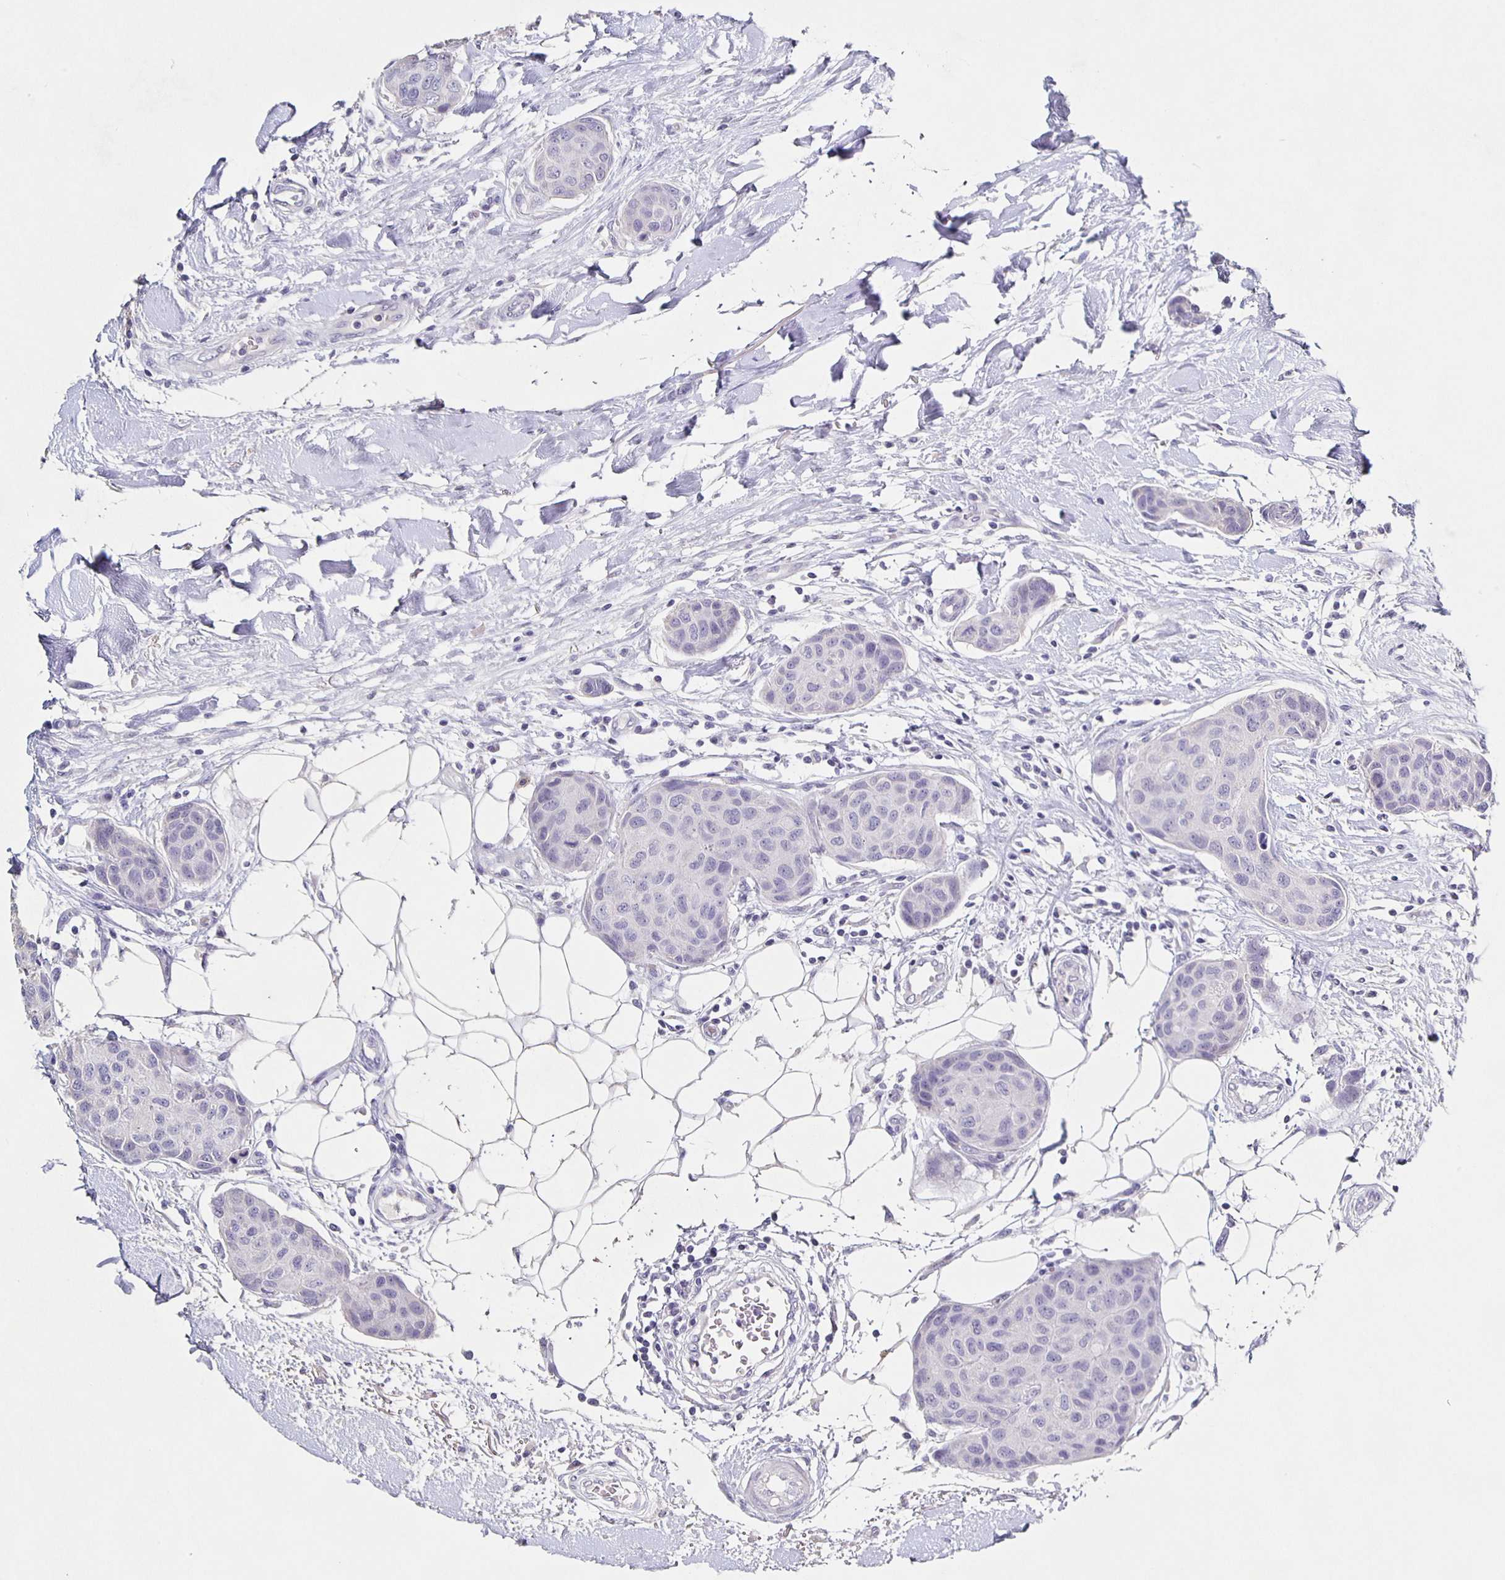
{"staining": {"intensity": "negative", "quantity": "none", "location": "none"}, "tissue": "breast cancer", "cell_type": "Tumor cells", "image_type": "cancer", "snomed": [{"axis": "morphology", "description": "Duct carcinoma"}, {"axis": "topography", "description": "Breast"}, {"axis": "topography", "description": "Lymph node"}], "caption": "This is a image of immunohistochemistry staining of breast cancer (intraductal carcinoma), which shows no staining in tumor cells.", "gene": "CARNS1", "patient": {"sex": "female", "age": 80}}